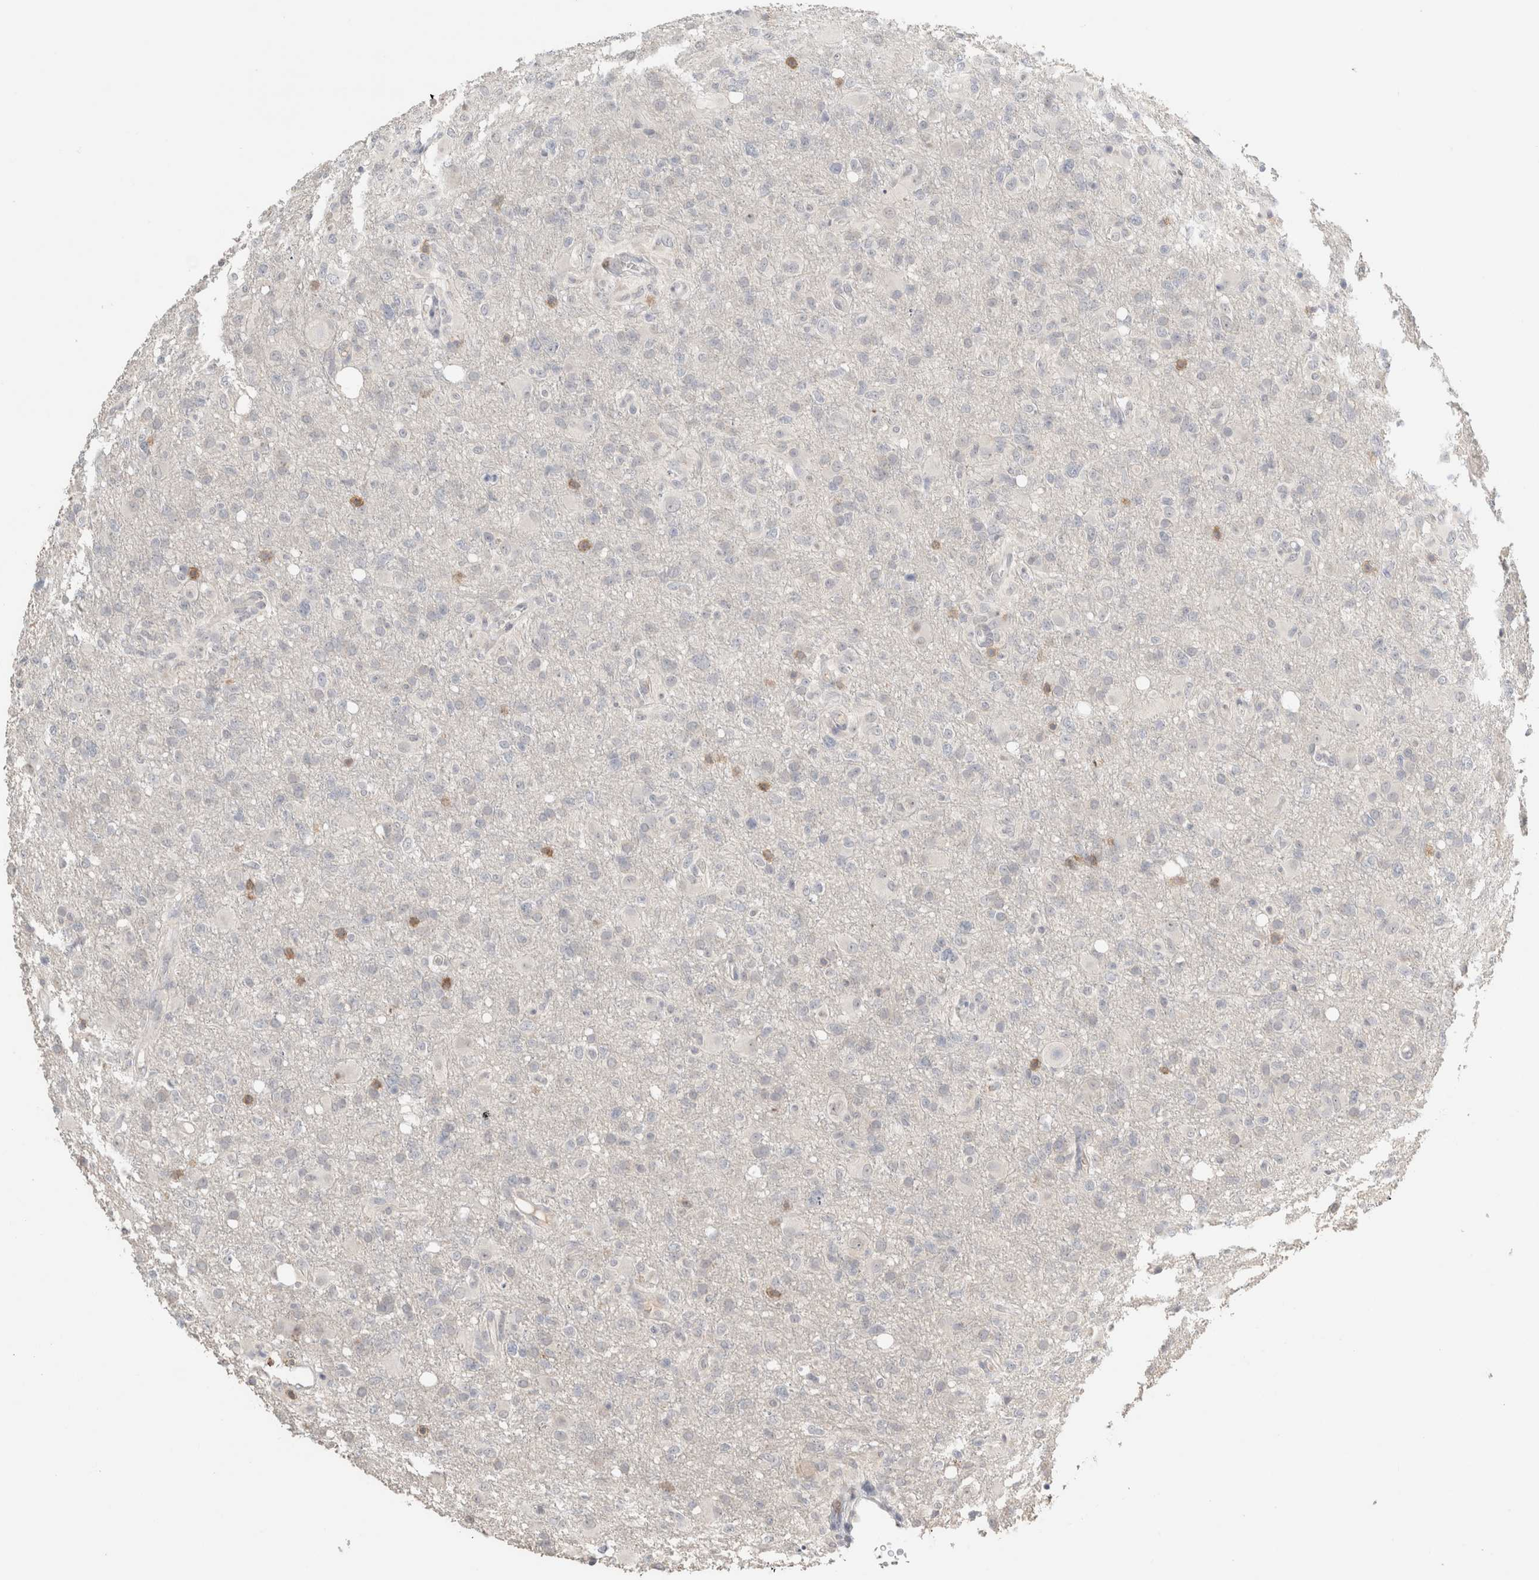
{"staining": {"intensity": "negative", "quantity": "none", "location": "none"}, "tissue": "glioma", "cell_type": "Tumor cells", "image_type": "cancer", "snomed": [{"axis": "morphology", "description": "Glioma, malignant, High grade"}, {"axis": "topography", "description": "Brain"}], "caption": "High power microscopy histopathology image of an immunohistochemistry image of glioma, revealing no significant positivity in tumor cells.", "gene": "TRAT1", "patient": {"sex": "female", "age": 57}}